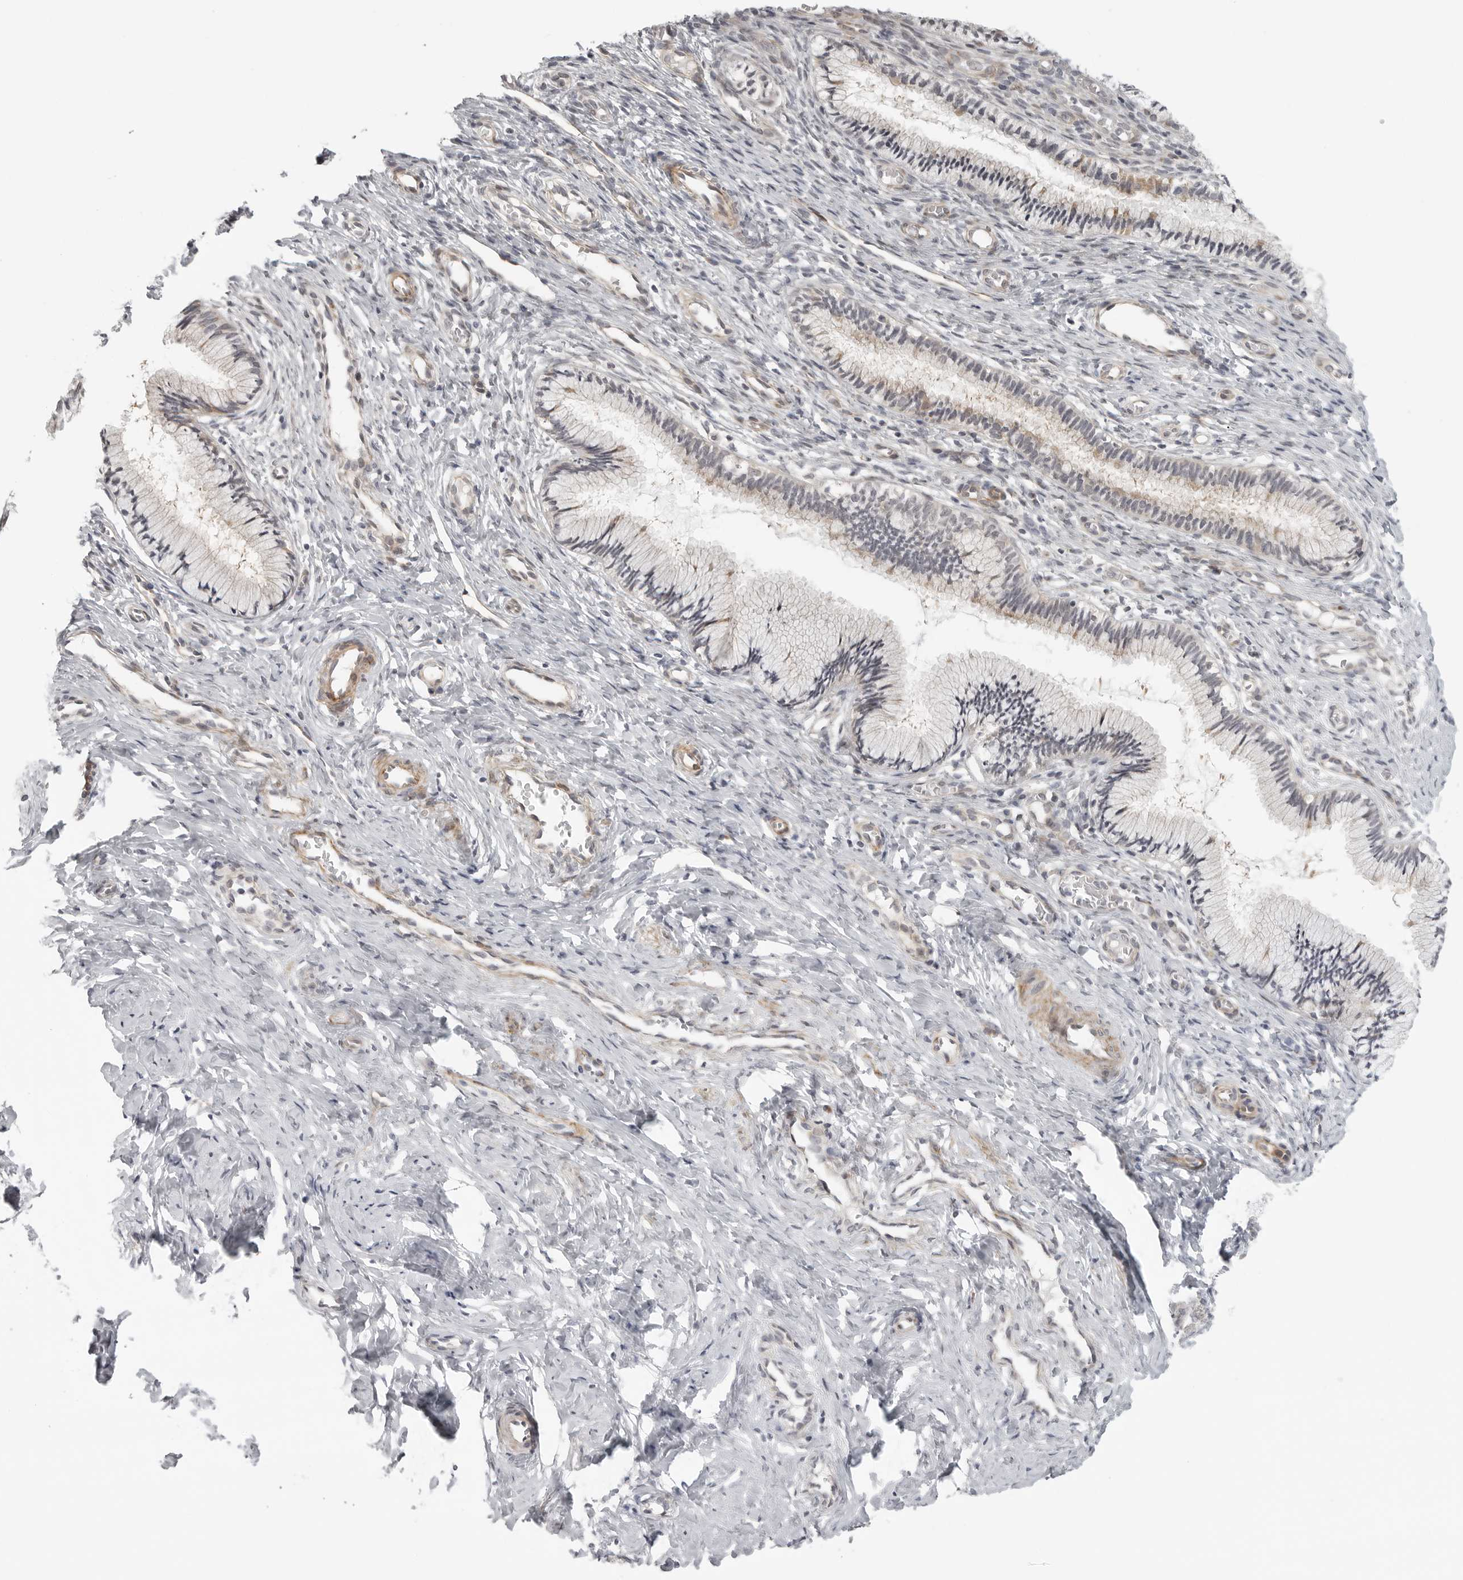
{"staining": {"intensity": "weak", "quantity": "25%-75%", "location": "cytoplasmic/membranous"}, "tissue": "cervix", "cell_type": "Glandular cells", "image_type": "normal", "snomed": [{"axis": "morphology", "description": "Normal tissue, NOS"}, {"axis": "topography", "description": "Cervix"}], "caption": "Unremarkable cervix demonstrates weak cytoplasmic/membranous staining in about 25%-75% of glandular cells, visualized by immunohistochemistry. (brown staining indicates protein expression, while blue staining denotes nuclei).", "gene": "TUT4", "patient": {"sex": "female", "age": 27}}